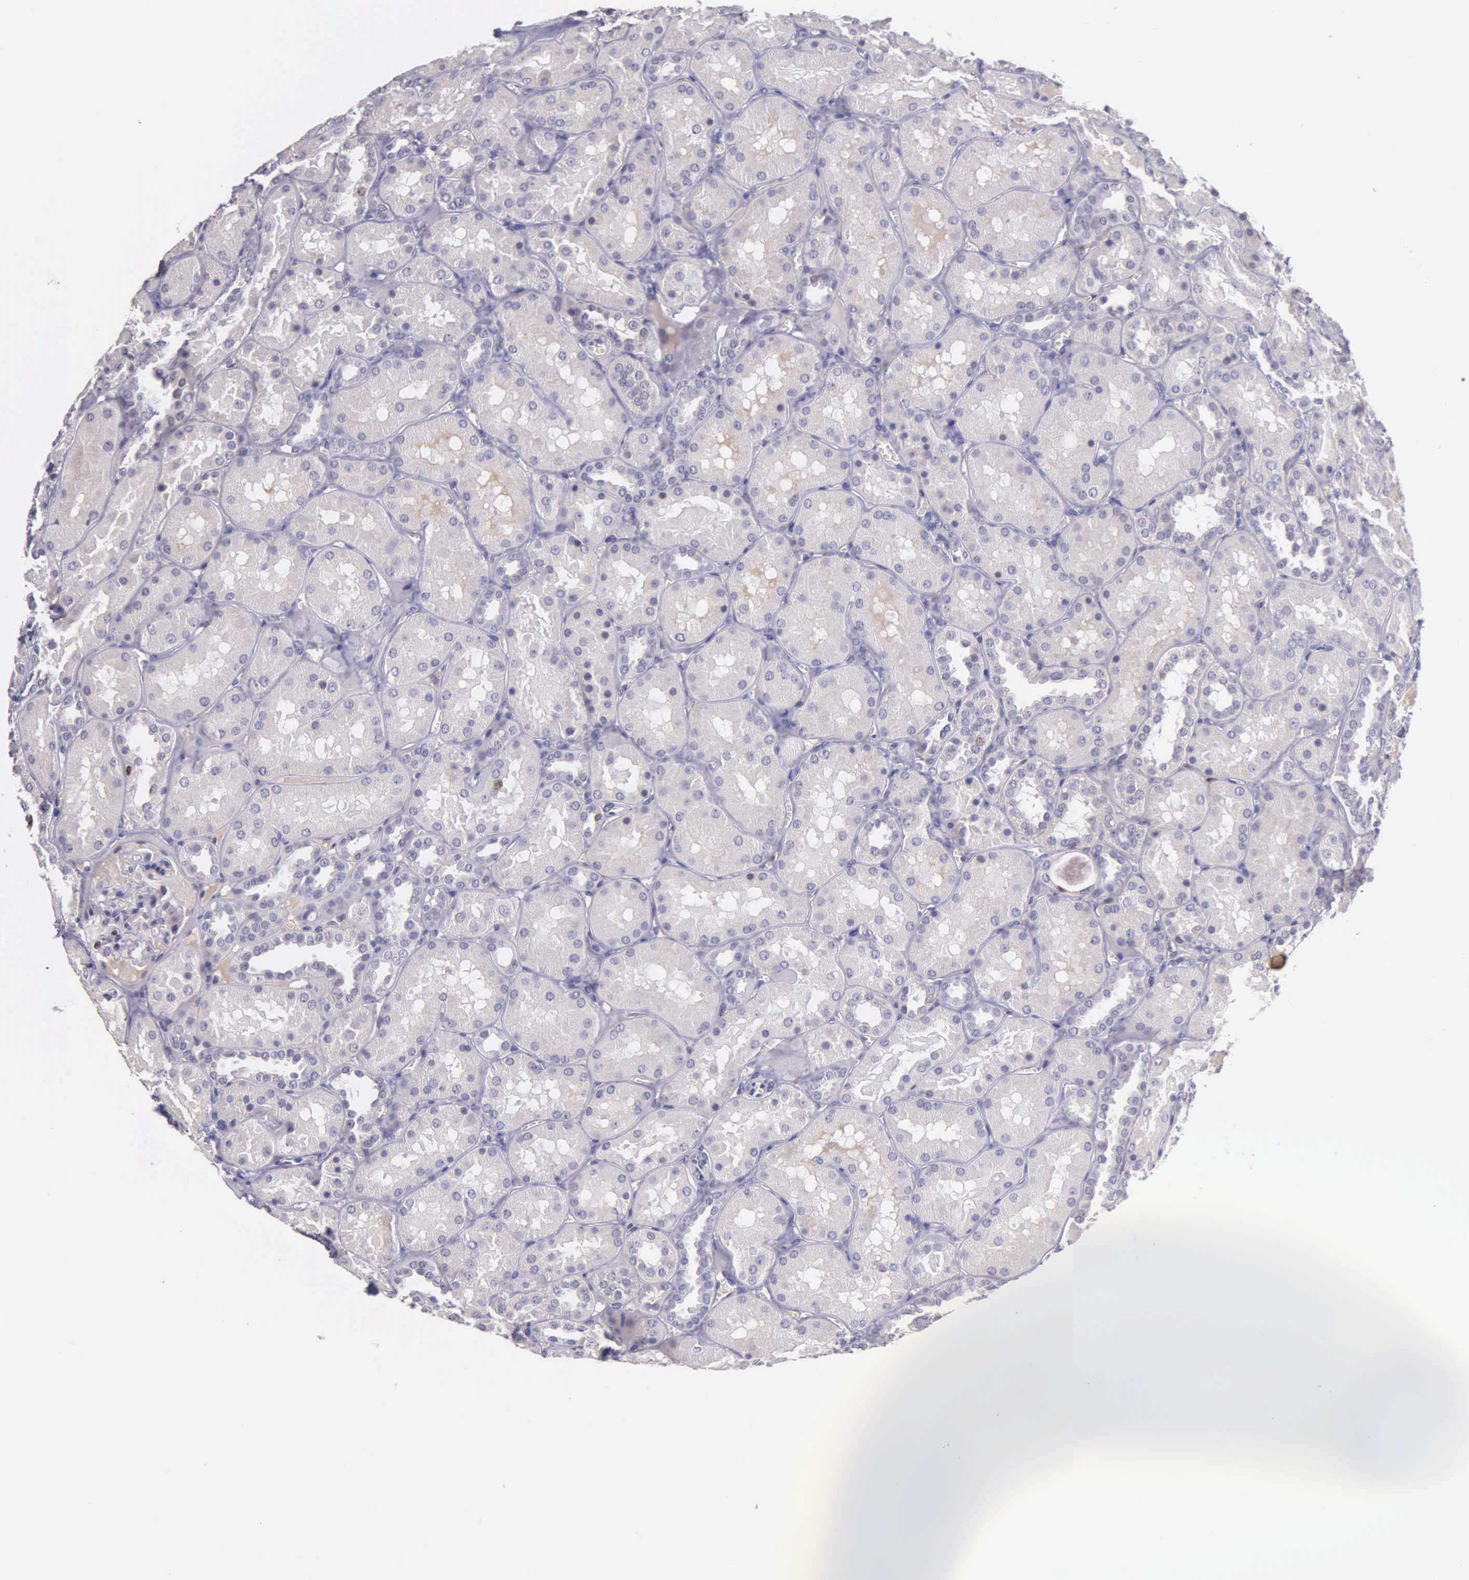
{"staining": {"intensity": "negative", "quantity": "none", "location": "none"}, "tissue": "kidney", "cell_type": "Cells in glomeruli", "image_type": "normal", "snomed": [{"axis": "morphology", "description": "Normal tissue, NOS"}, {"axis": "topography", "description": "Kidney"}], "caption": "A high-resolution image shows immunohistochemistry (IHC) staining of benign kidney, which exhibits no significant staining in cells in glomeruli.", "gene": "MCM5", "patient": {"sex": "female", "age": 52}}